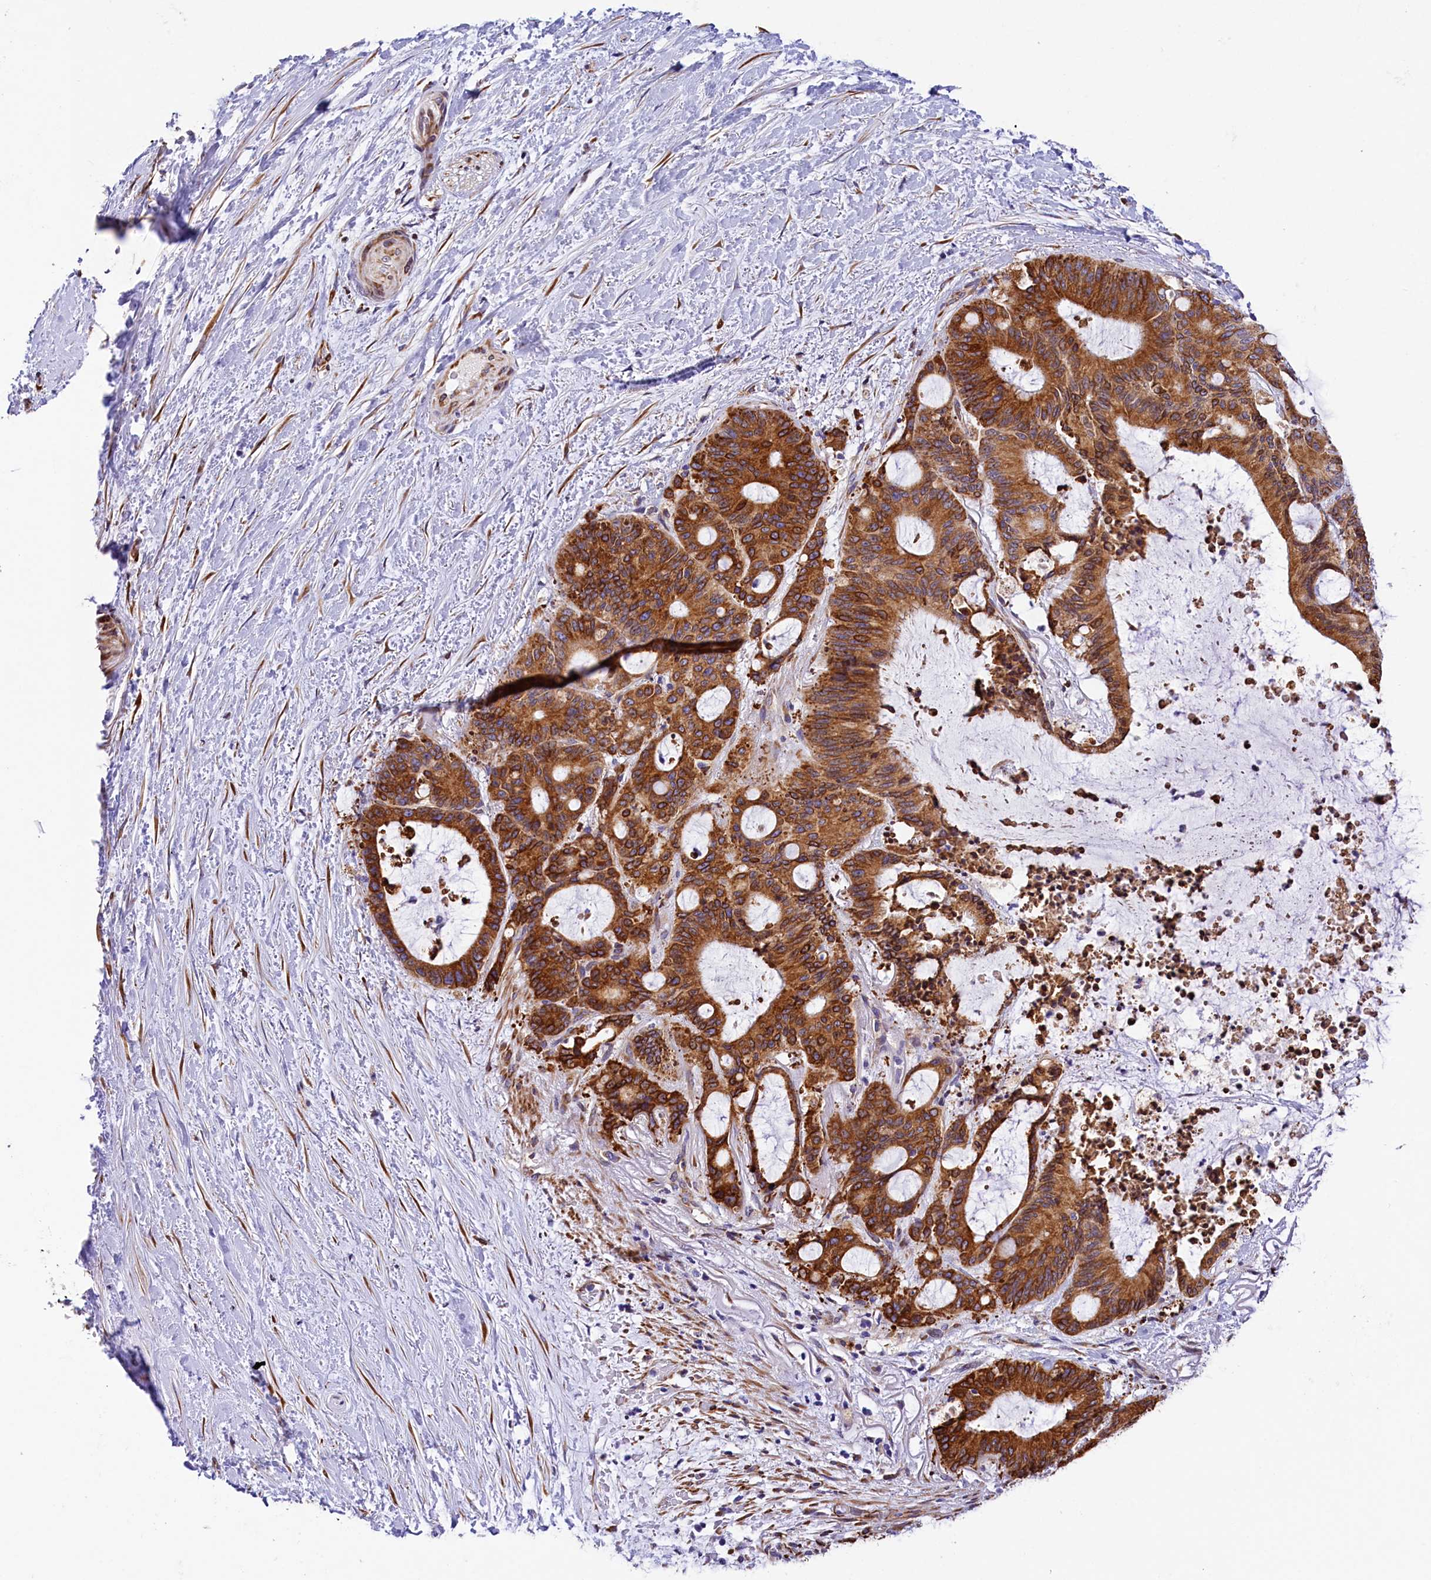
{"staining": {"intensity": "strong", "quantity": "25%-75%", "location": "cytoplasmic/membranous"}, "tissue": "liver cancer", "cell_type": "Tumor cells", "image_type": "cancer", "snomed": [{"axis": "morphology", "description": "Normal tissue, NOS"}, {"axis": "morphology", "description": "Cholangiocarcinoma"}, {"axis": "topography", "description": "Liver"}, {"axis": "topography", "description": "Peripheral nerve tissue"}], "caption": "There is high levels of strong cytoplasmic/membranous staining in tumor cells of cholangiocarcinoma (liver), as demonstrated by immunohistochemical staining (brown color).", "gene": "ITGA1", "patient": {"sex": "female", "age": 73}}